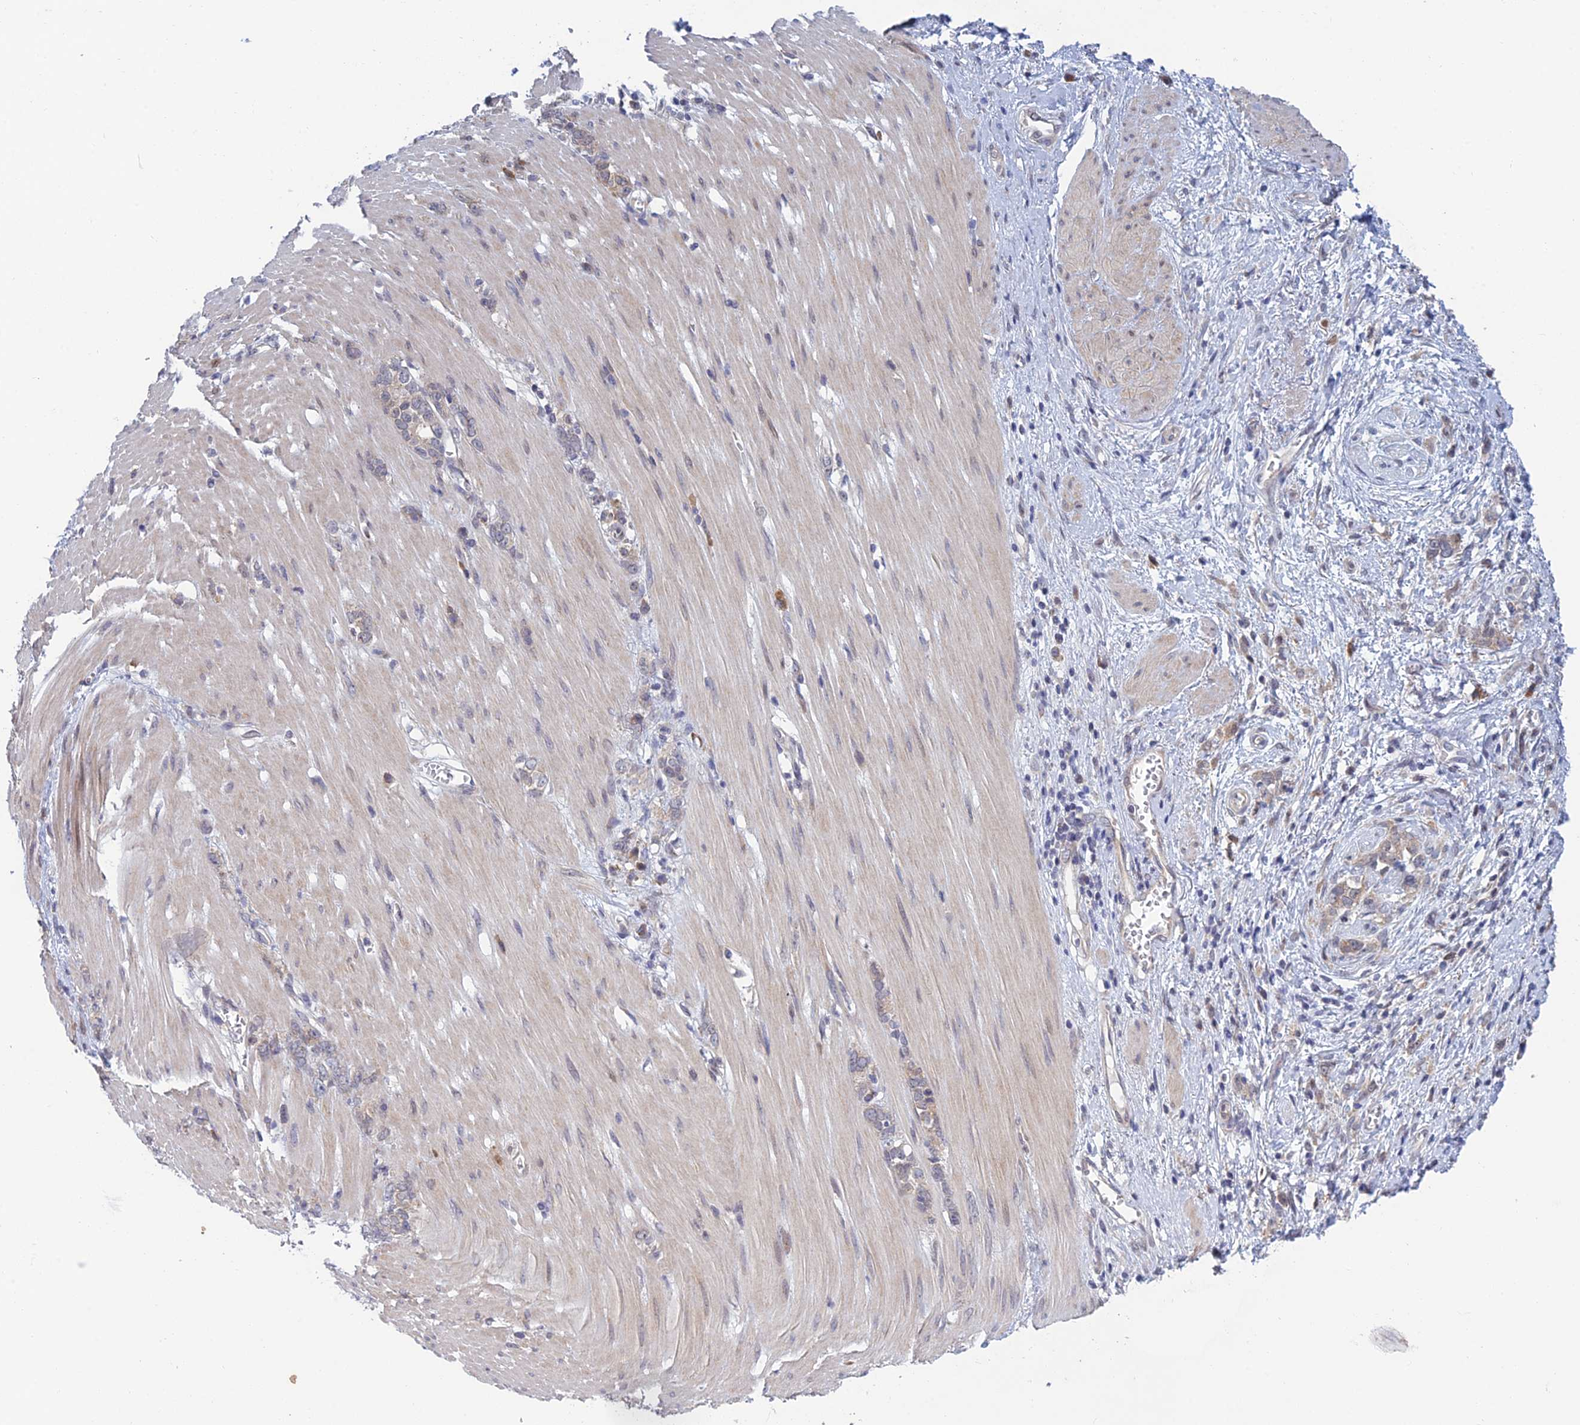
{"staining": {"intensity": "weak", "quantity": ">75%", "location": "cytoplasmic/membranous"}, "tissue": "stomach cancer", "cell_type": "Tumor cells", "image_type": "cancer", "snomed": [{"axis": "morphology", "description": "Adenocarcinoma, NOS"}, {"axis": "topography", "description": "Stomach"}], "caption": "Immunohistochemical staining of stomach adenocarcinoma shows weak cytoplasmic/membranous protein staining in about >75% of tumor cells.", "gene": "SRA1", "patient": {"sex": "female", "age": 76}}